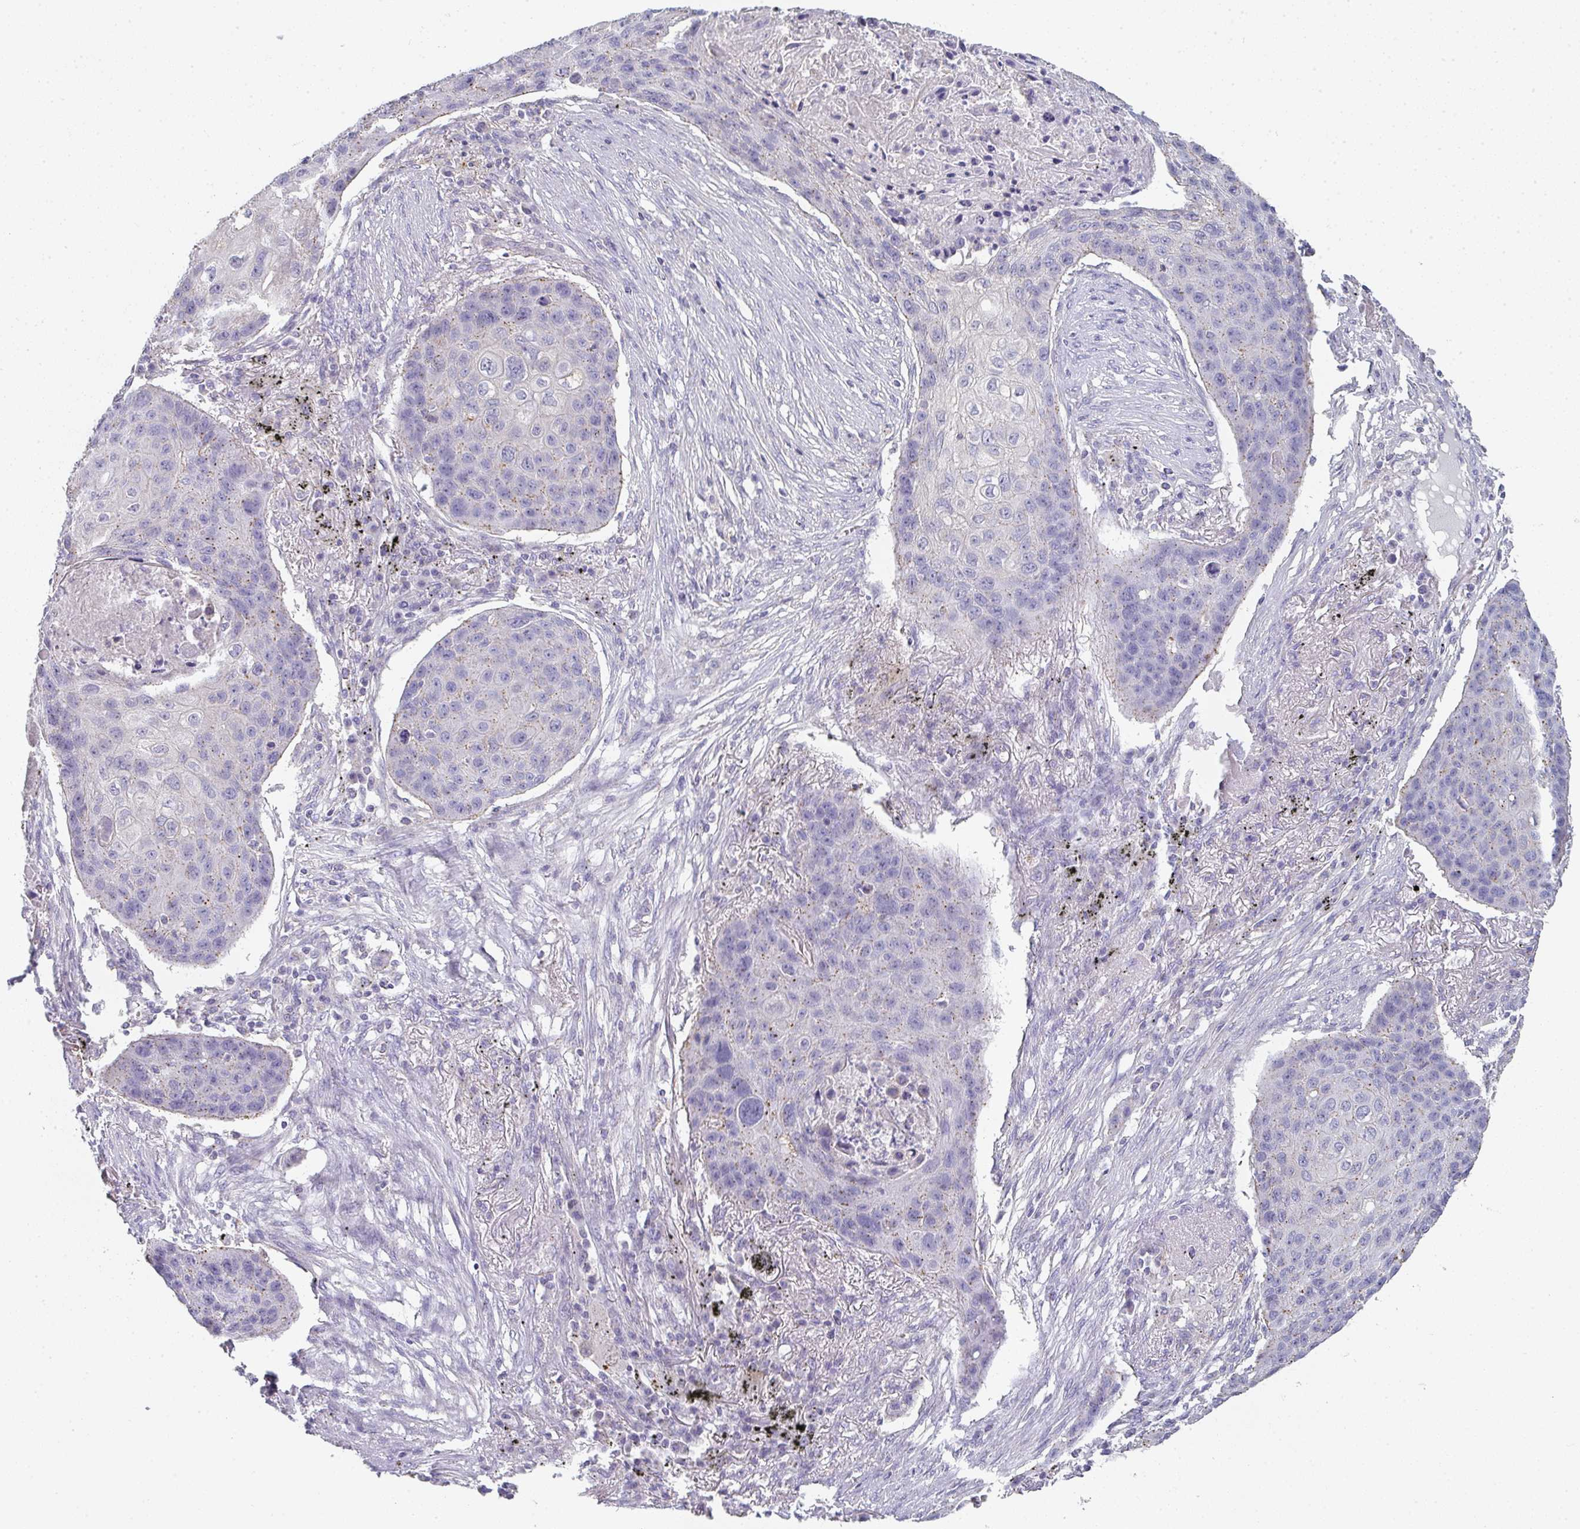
{"staining": {"intensity": "negative", "quantity": "none", "location": "none"}, "tissue": "lung cancer", "cell_type": "Tumor cells", "image_type": "cancer", "snomed": [{"axis": "morphology", "description": "Squamous cell carcinoma, NOS"}, {"axis": "topography", "description": "Lung"}], "caption": "This is an IHC histopathology image of lung cancer (squamous cell carcinoma). There is no expression in tumor cells.", "gene": "CHMP5", "patient": {"sex": "female", "age": 63}}